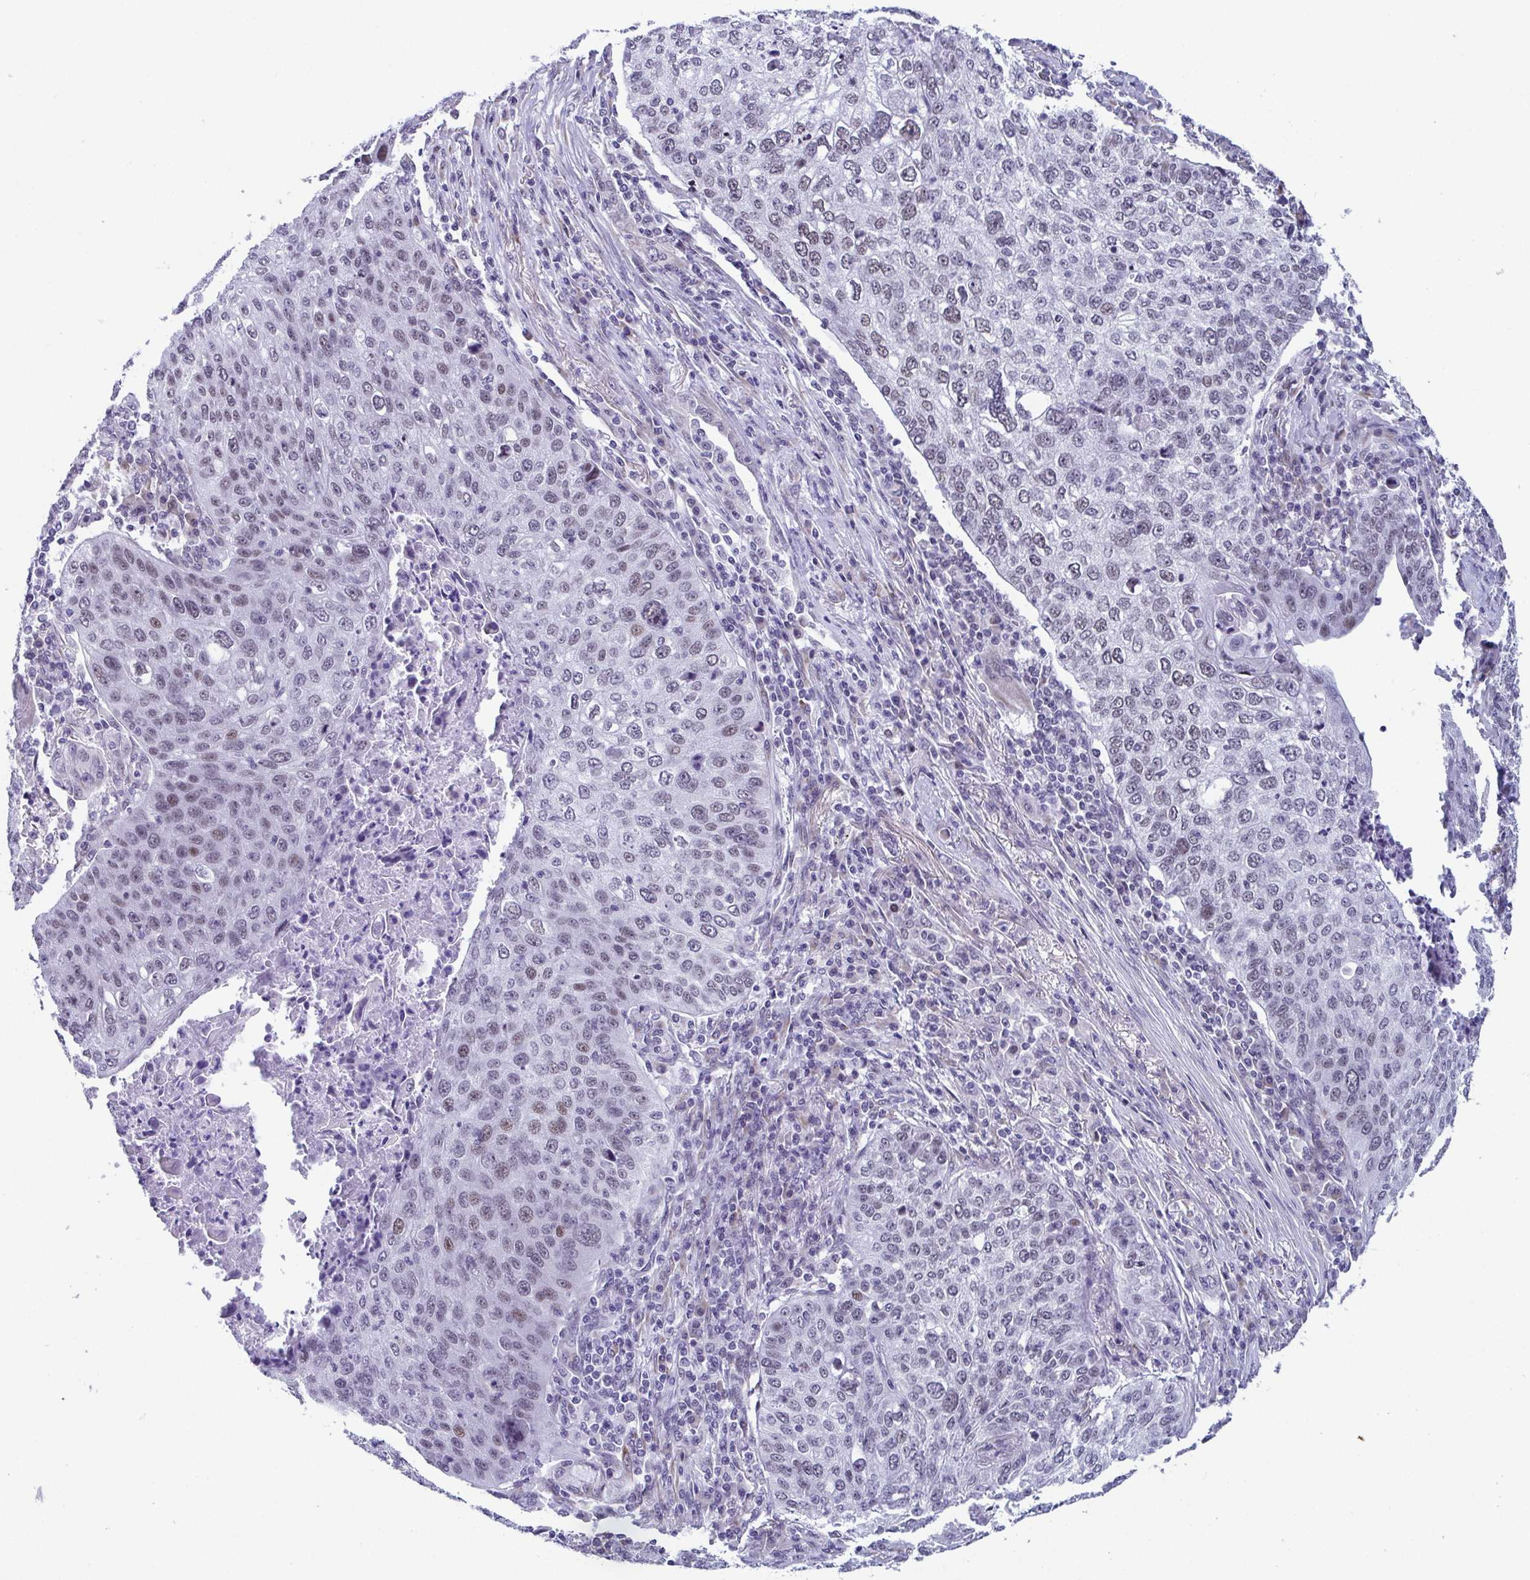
{"staining": {"intensity": "moderate", "quantity": "25%-75%", "location": "nuclear"}, "tissue": "lung cancer", "cell_type": "Tumor cells", "image_type": "cancer", "snomed": [{"axis": "morphology", "description": "Squamous cell carcinoma, NOS"}, {"axis": "topography", "description": "Lung"}], "caption": "Moderate nuclear staining is identified in approximately 25%-75% of tumor cells in squamous cell carcinoma (lung).", "gene": "WDR72", "patient": {"sex": "male", "age": 63}}